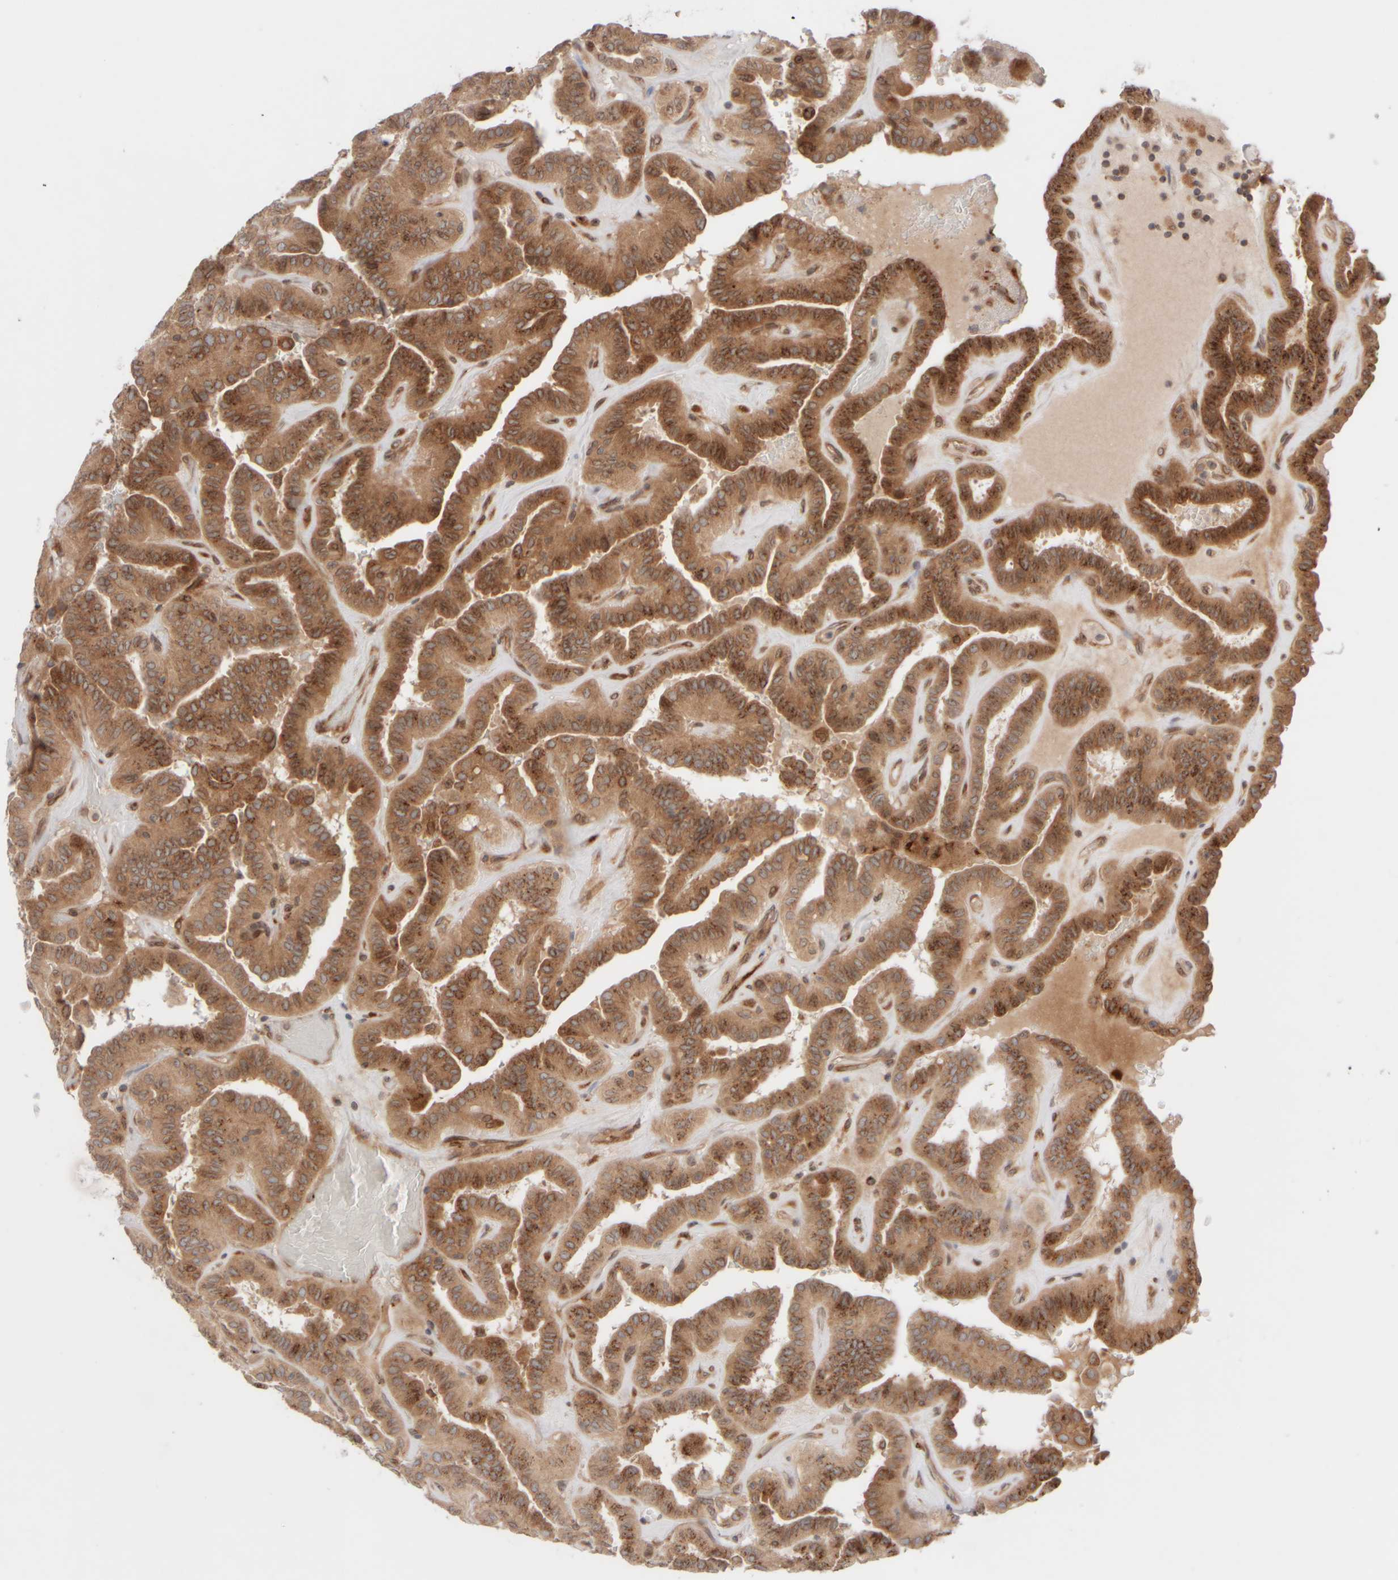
{"staining": {"intensity": "moderate", "quantity": ">75%", "location": "cytoplasmic/membranous"}, "tissue": "thyroid cancer", "cell_type": "Tumor cells", "image_type": "cancer", "snomed": [{"axis": "morphology", "description": "Papillary adenocarcinoma, NOS"}, {"axis": "topography", "description": "Thyroid gland"}], "caption": "Immunohistochemistry histopathology image of human papillary adenocarcinoma (thyroid) stained for a protein (brown), which displays medium levels of moderate cytoplasmic/membranous expression in approximately >75% of tumor cells.", "gene": "GCN1", "patient": {"sex": "male", "age": 77}}